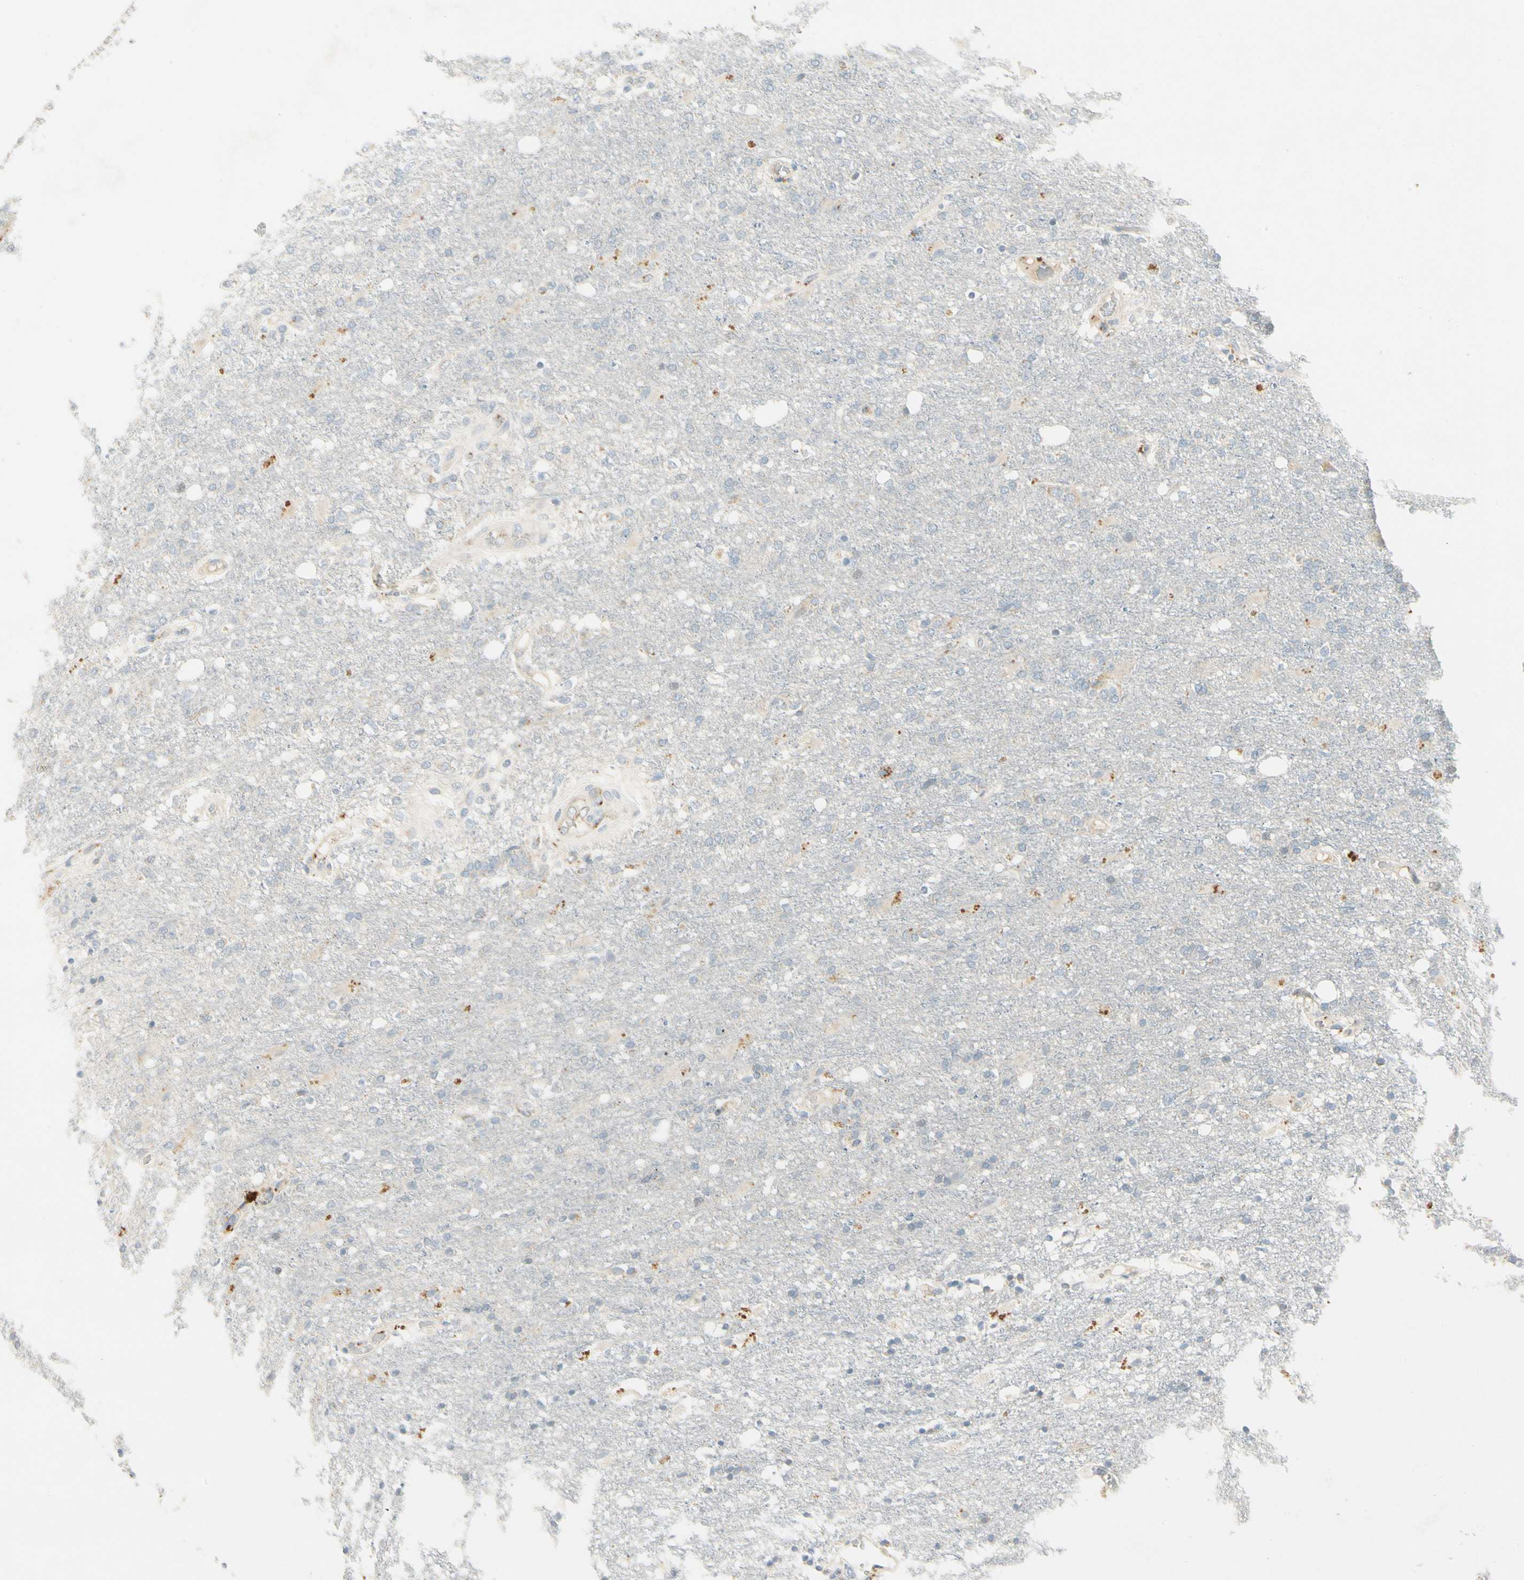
{"staining": {"intensity": "weak", "quantity": "<25%", "location": "cytoplasmic/membranous"}, "tissue": "glioma", "cell_type": "Tumor cells", "image_type": "cancer", "snomed": [{"axis": "morphology", "description": "Normal tissue, NOS"}, {"axis": "morphology", "description": "Glioma, malignant, High grade"}, {"axis": "topography", "description": "Cerebral cortex"}], "caption": "Tumor cells show no significant protein positivity in glioma.", "gene": "MANSC1", "patient": {"sex": "male", "age": 77}}